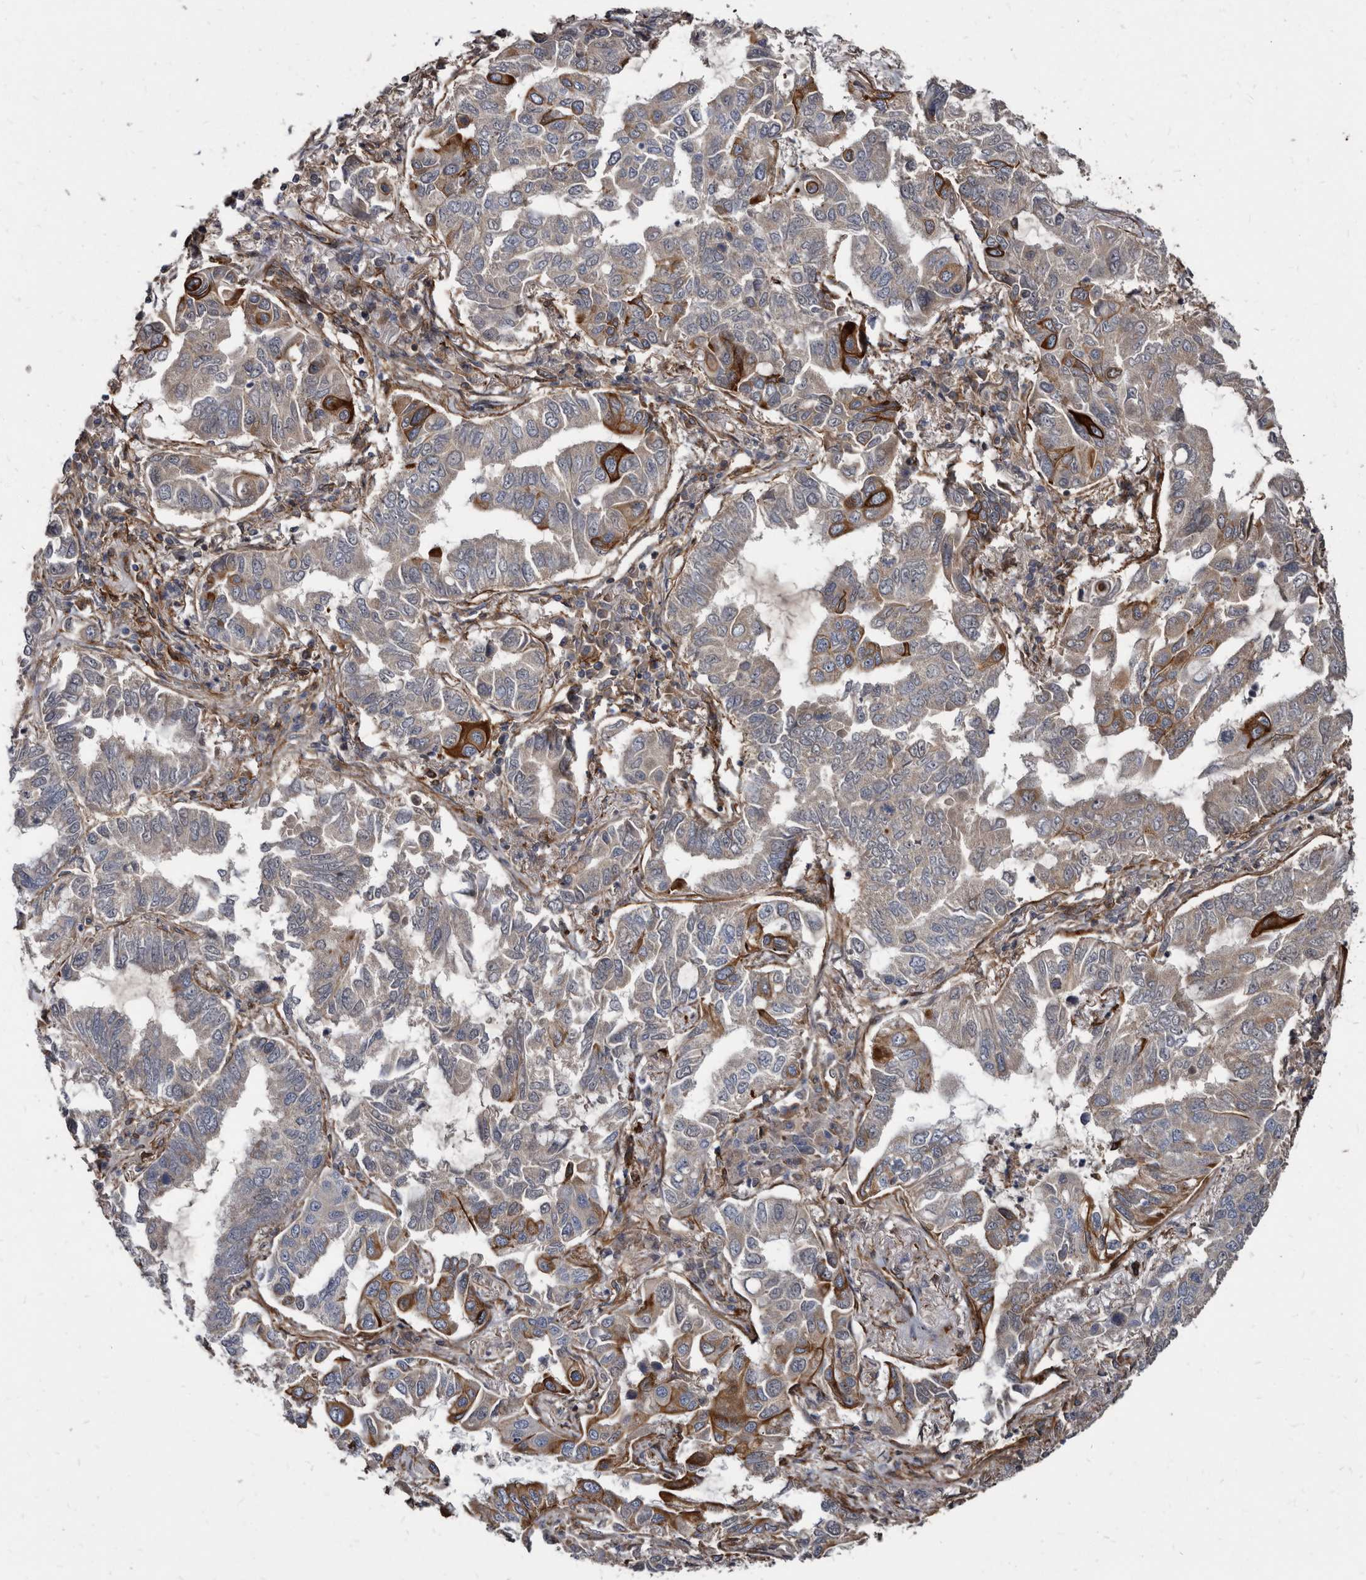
{"staining": {"intensity": "strong", "quantity": "<25%", "location": "cytoplasmic/membranous"}, "tissue": "lung cancer", "cell_type": "Tumor cells", "image_type": "cancer", "snomed": [{"axis": "morphology", "description": "Adenocarcinoma, NOS"}, {"axis": "topography", "description": "Lung"}], "caption": "High-power microscopy captured an immunohistochemistry (IHC) image of lung cancer (adenocarcinoma), revealing strong cytoplasmic/membranous expression in about <25% of tumor cells.", "gene": "KCTD20", "patient": {"sex": "male", "age": 64}}